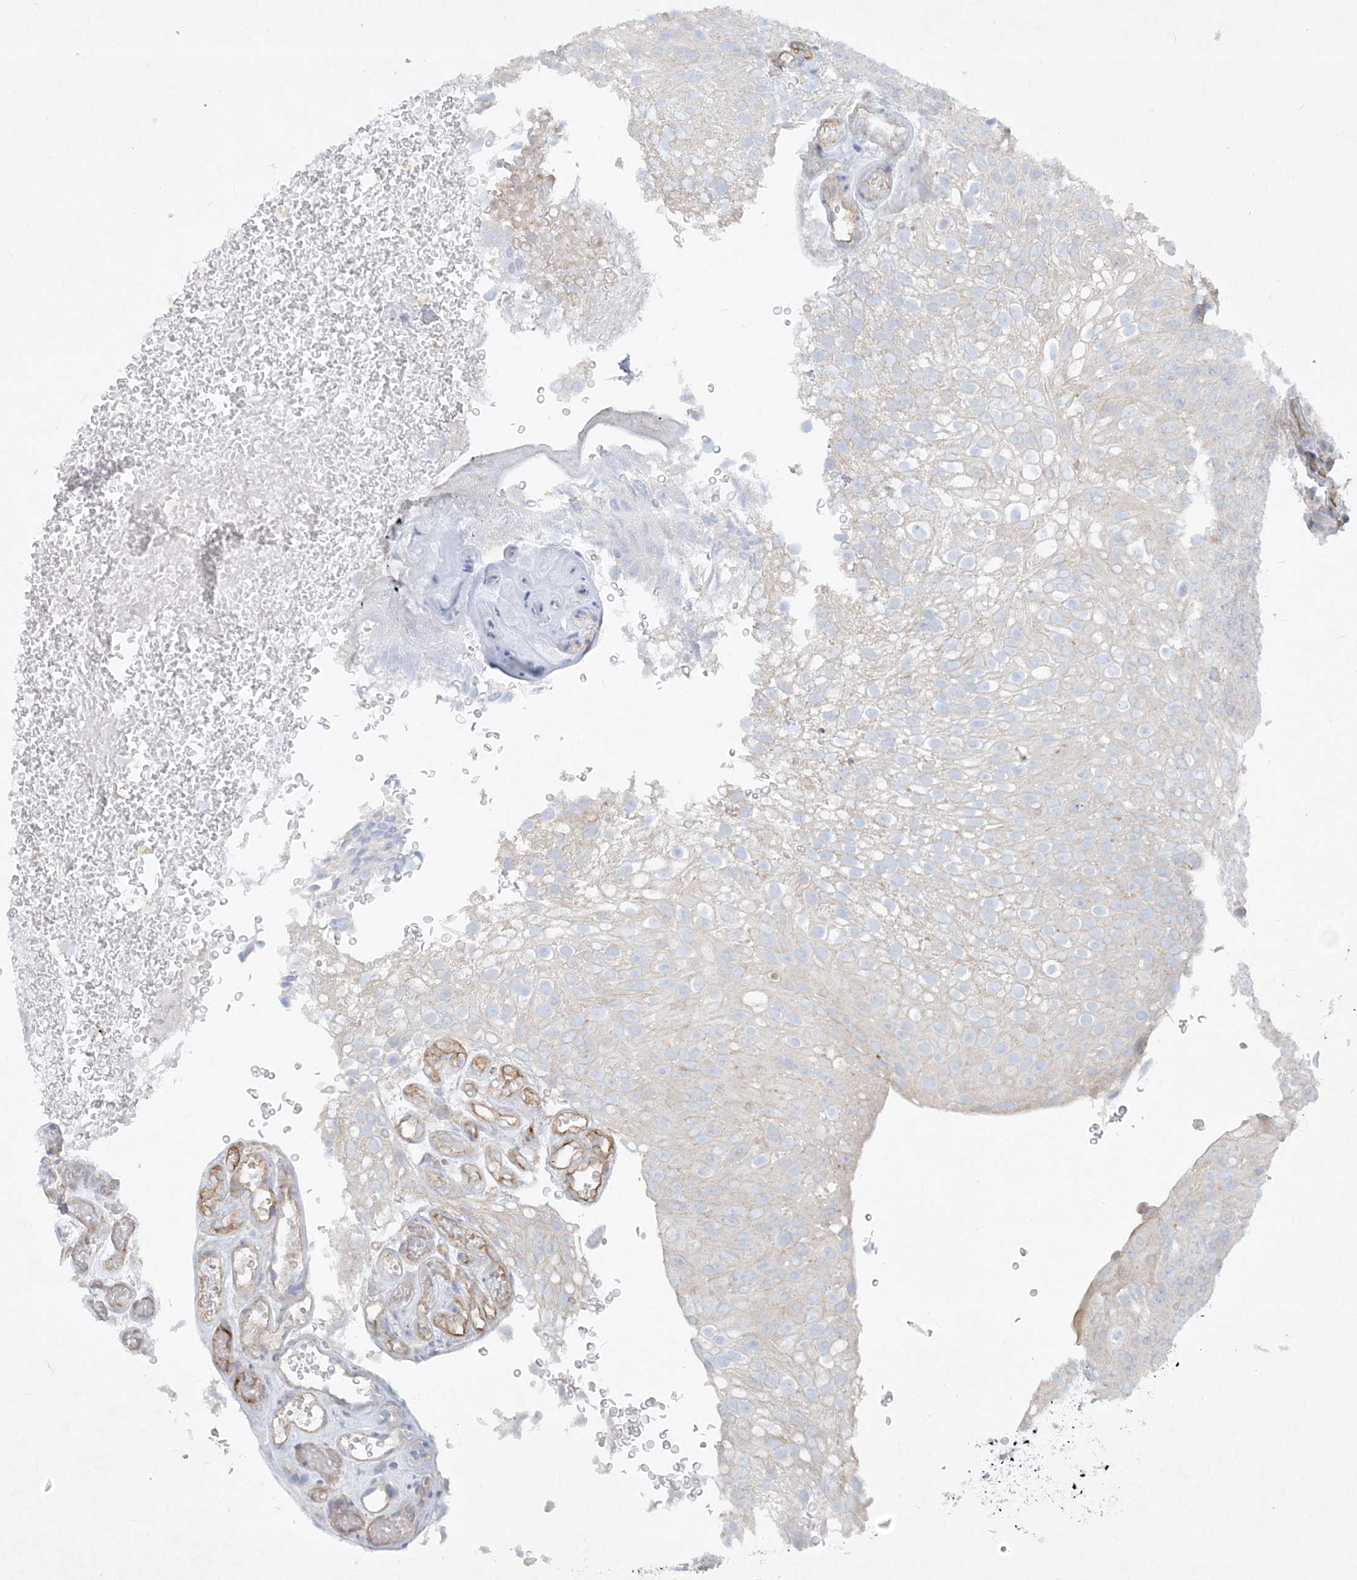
{"staining": {"intensity": "negative", "quantity": "none", "location": "none"}, "tissue": "urothelial cancer", "cell_type": "Tumor cells", "image_type": "cancer", "snomed": [{"axis": "morphology", "description": "Urothelial carcinoma, Low grade"}, {"axis": "topography", "description": "Urinary bladder"}], "caption": "Image shows no significant protein staining in tumor cells of urothelial carcinoma (low-grade).", "gene": "ATP11A", "patient": {"sex": "male", "age": 78}}